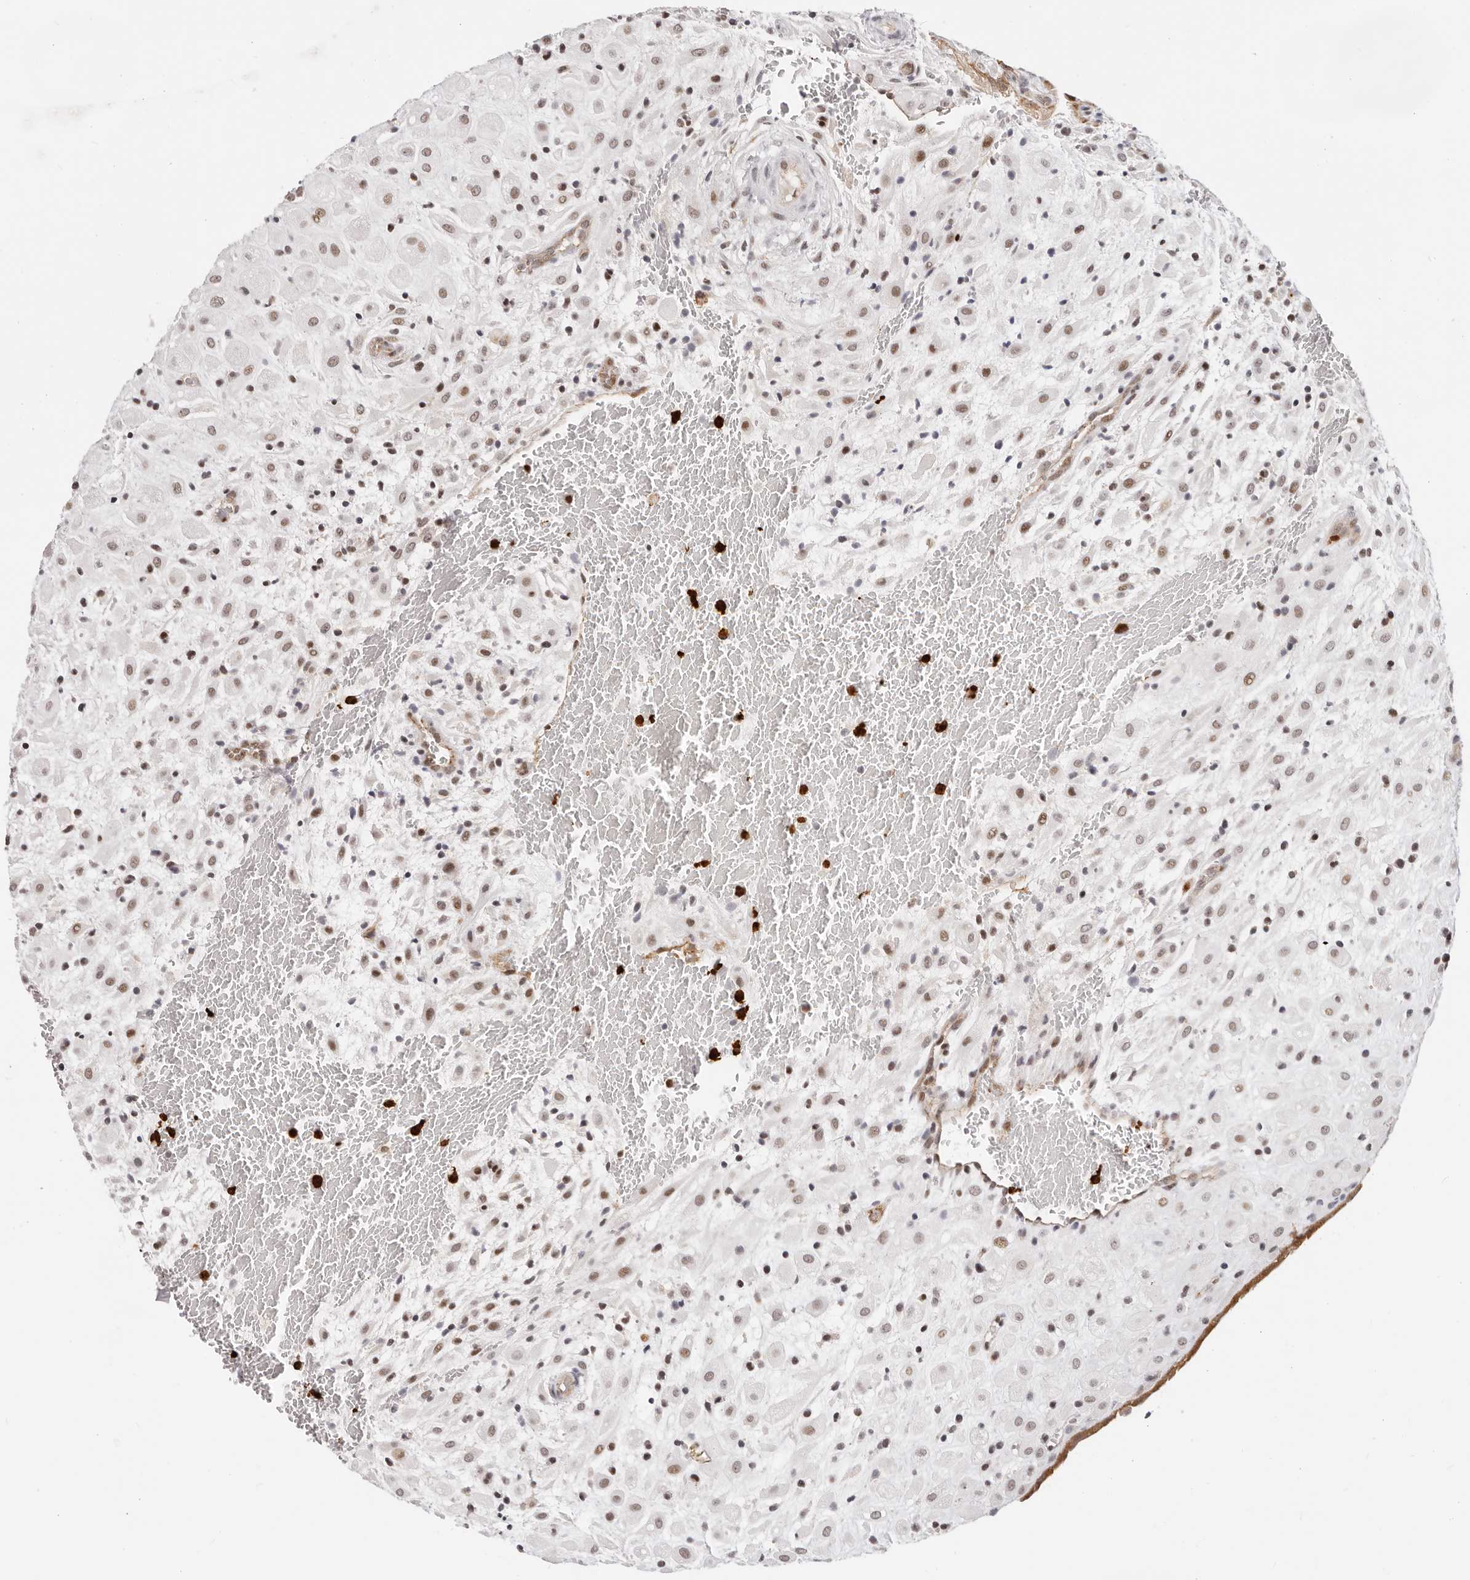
{"staining": {"intensity": "weak", "quantity": ">75%", "location": "nuclear"}, "tissue": "placenta", "cell_type": "Decidual cells", "image_type": "normal", "snomed": [{"axis": "morphology", "description": "Normal tissue, NOS"}, {"axis": "topography", "description": "Placenta"}], "caption": "This micrograph displays unremarkable placenta stained with immunohistochemistry to label a protein in brown. The nuclear of decidual cells show weak positivity for the protein. Nuclei are counter-stained blue.", "gene": "AFDN", "patient": {"sex": "female", "age": 35}}